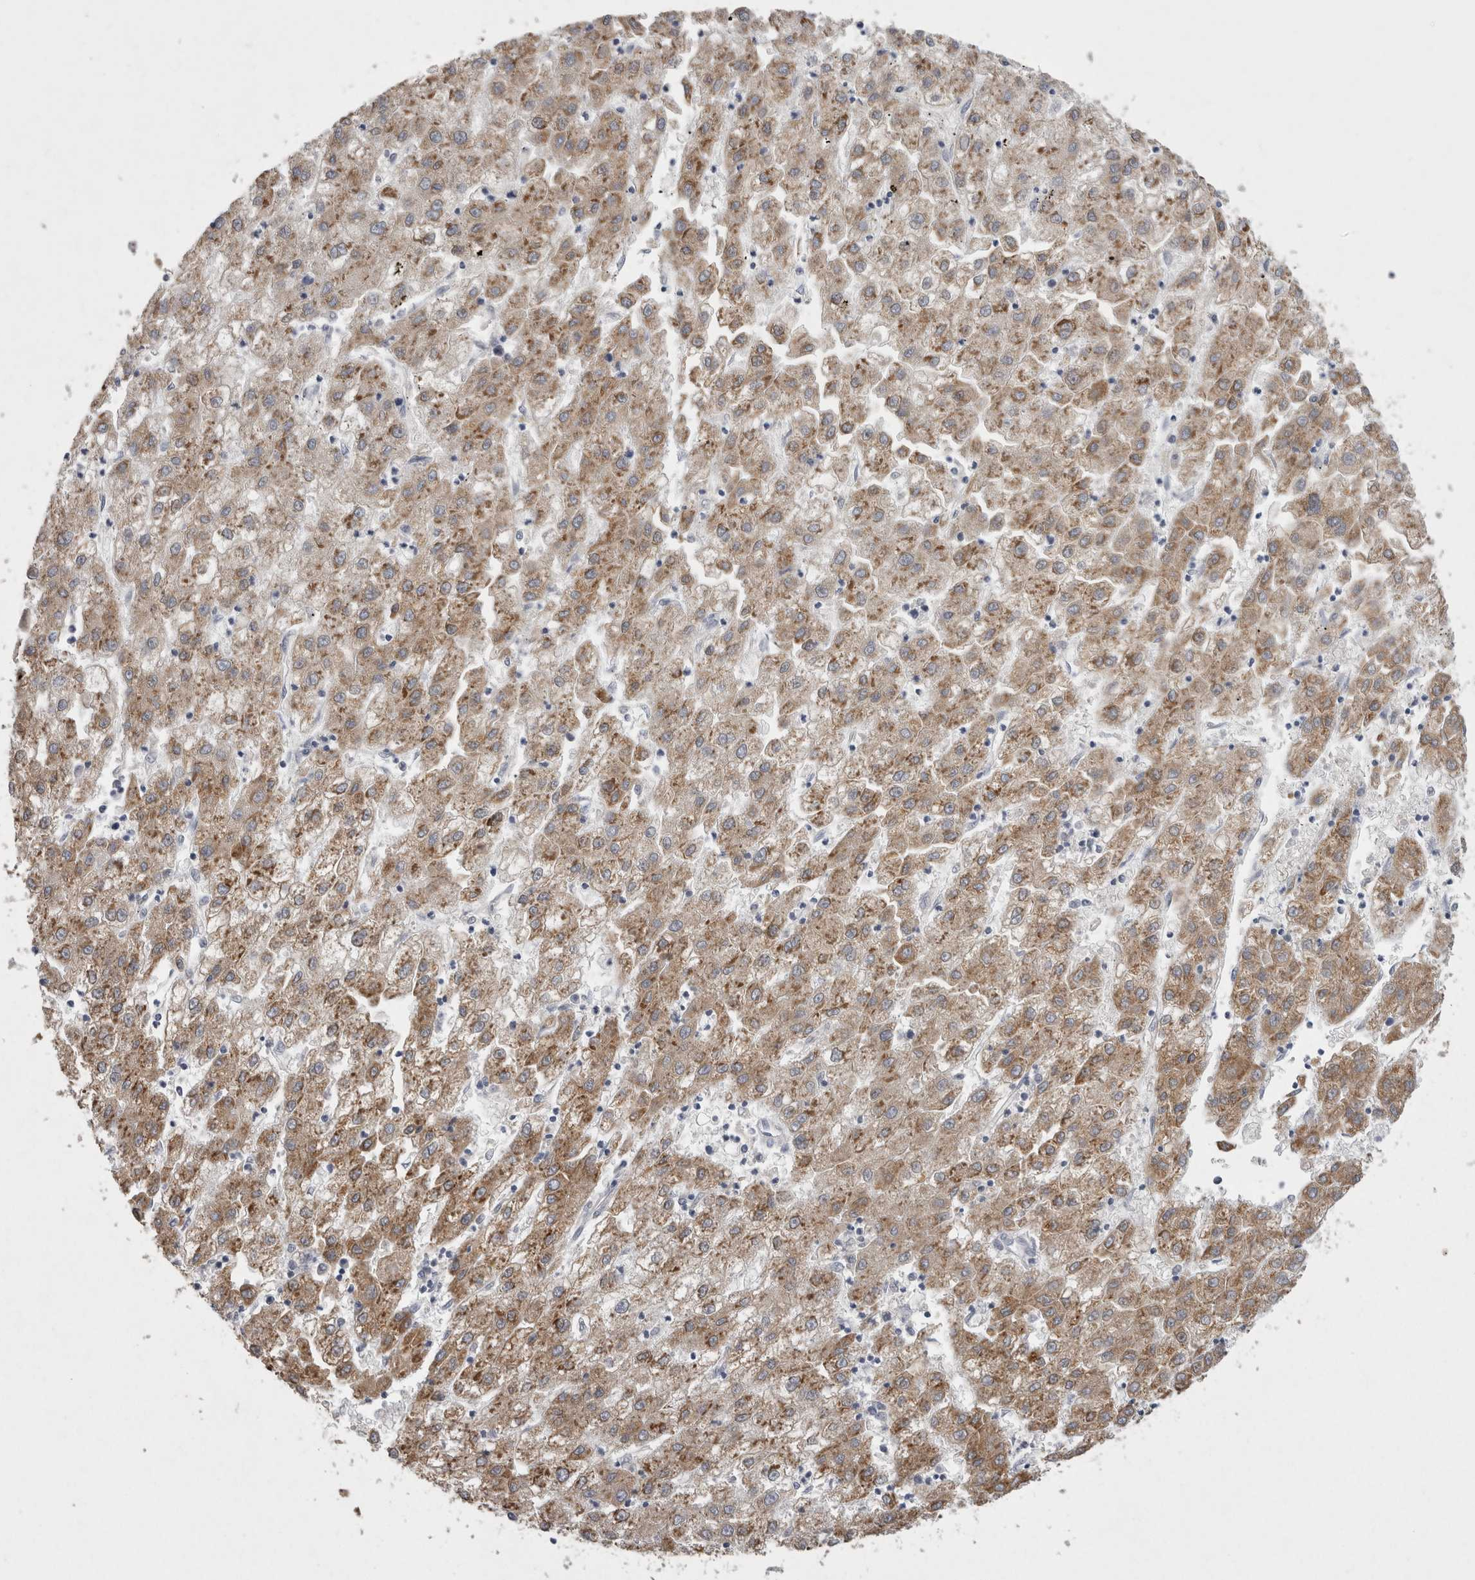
{"staining": {"intensity": "weak", "quantity": ">75%", "location": "cytoplasmic/membranous"}, "tissue": "liver cancer", "cell_type": "Tumor cells", "image_type": "cancer", "snomed": [{"axis": "morphology", "description": "Carcinoma, Hepatocellular, NOS"}, {"axis": "topography", "description": "Liver"}], "caption": "Immunohistochemistry (IHC) (DAB (3,3'-diaminobenzidine)) staining of human liver cancer (hepatocellular carcinoma) displays weak cytoplasmic/membranous protein staining in about >75% of tumor cells.", "gene": "LRRC40", "patient": {"sex": "male", "age": 72}}